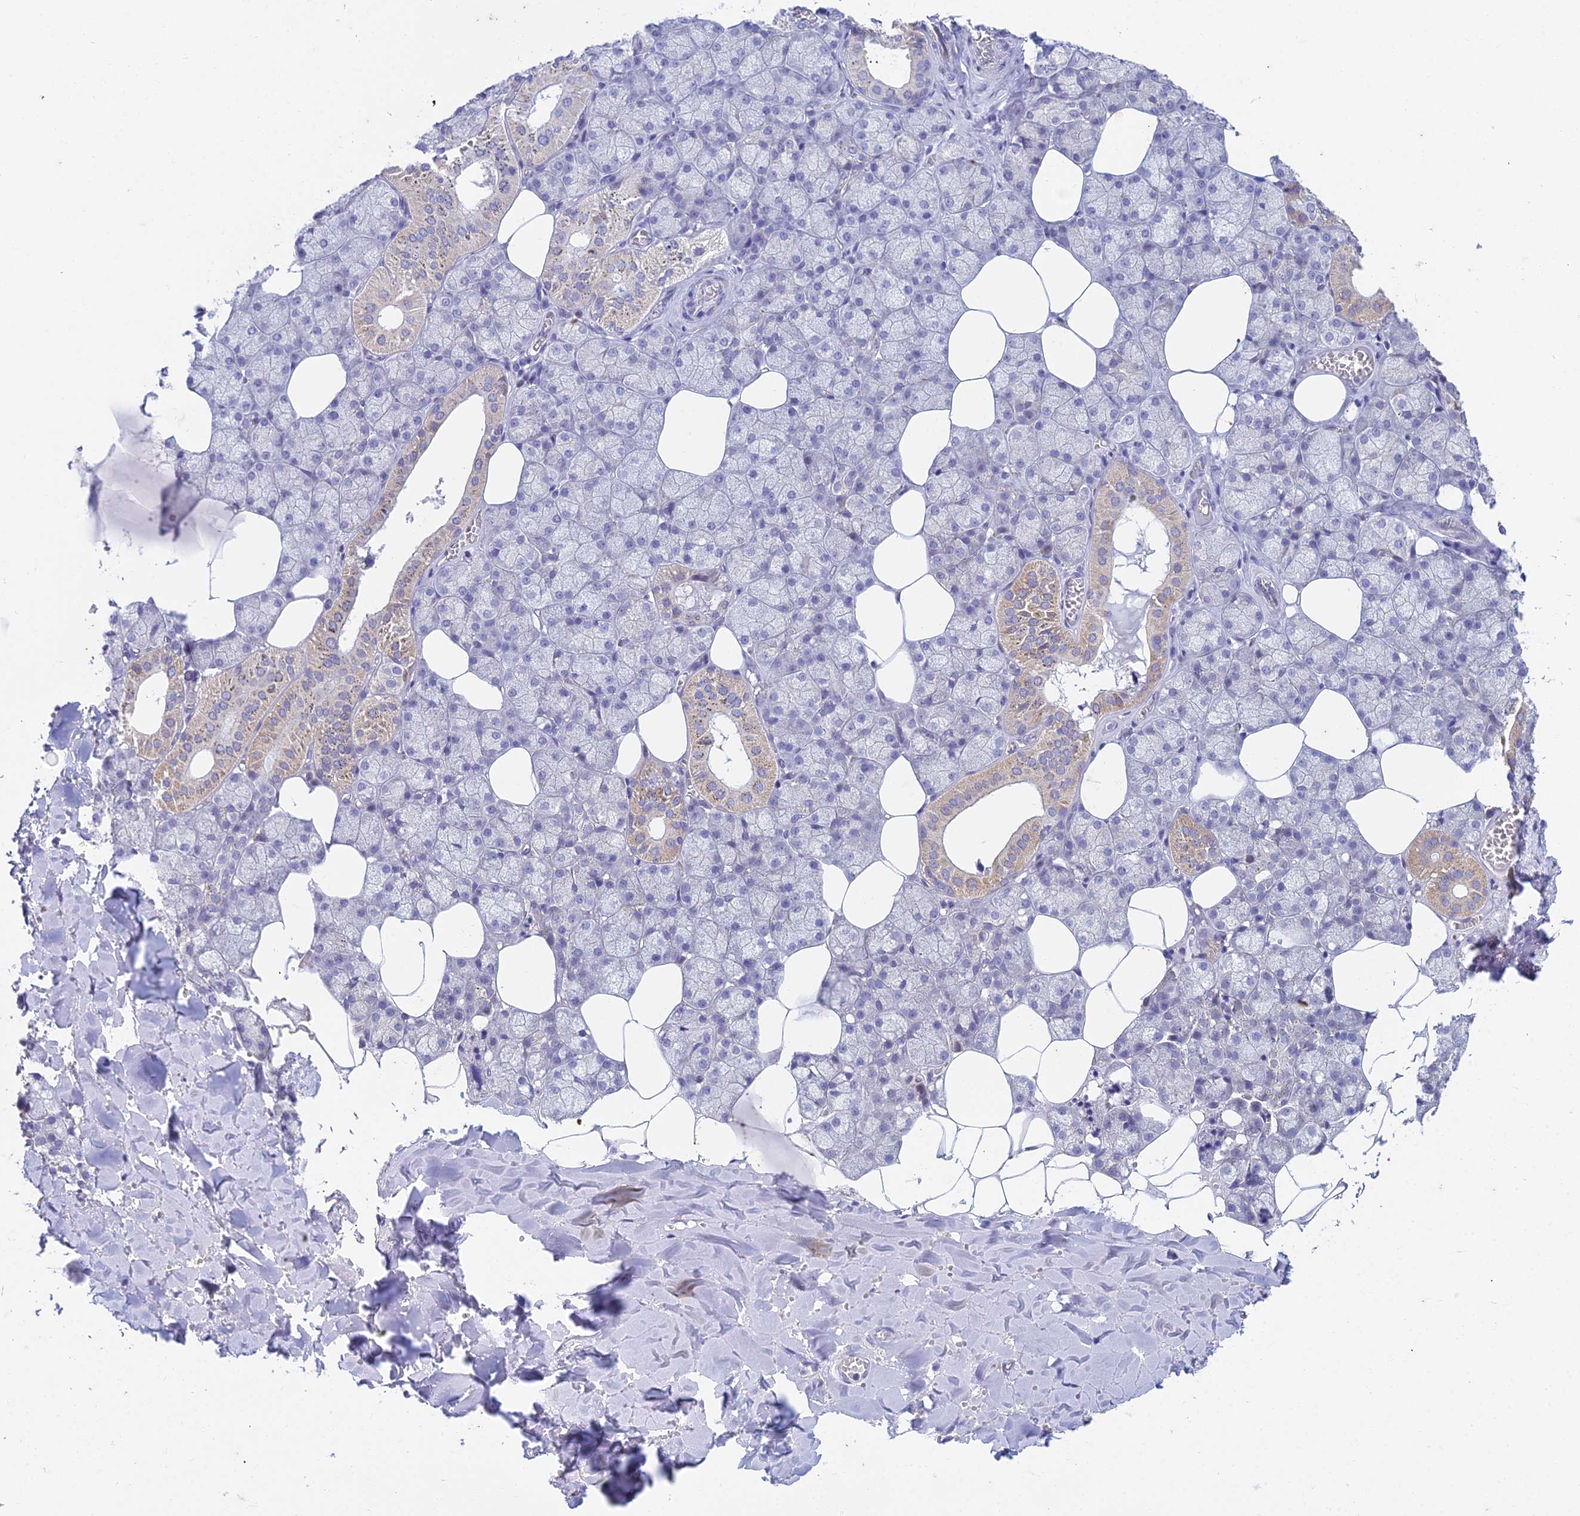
{"staining": {"intensity": "moderate", "quantity": "<25%", "location": "cytoplasmic/membranous"}, "tissue": "salivary gland", "cell_type": "Glandular cells", "image_type": "normal", "snomed": [{"axis": "morphology", "description": "Normal tissue, NOS"}, {"axis": "topography", "description": "Salivary gland"}], "caption": "An image showing moderate cytoplasmic/membranous expression in approximately <25% of glandular cells in normal salivary gland, as visualized by brown immunohistochemical staining.", "gene": "EEF2KMT", "patient": {"sex": "male", "age": 62}}